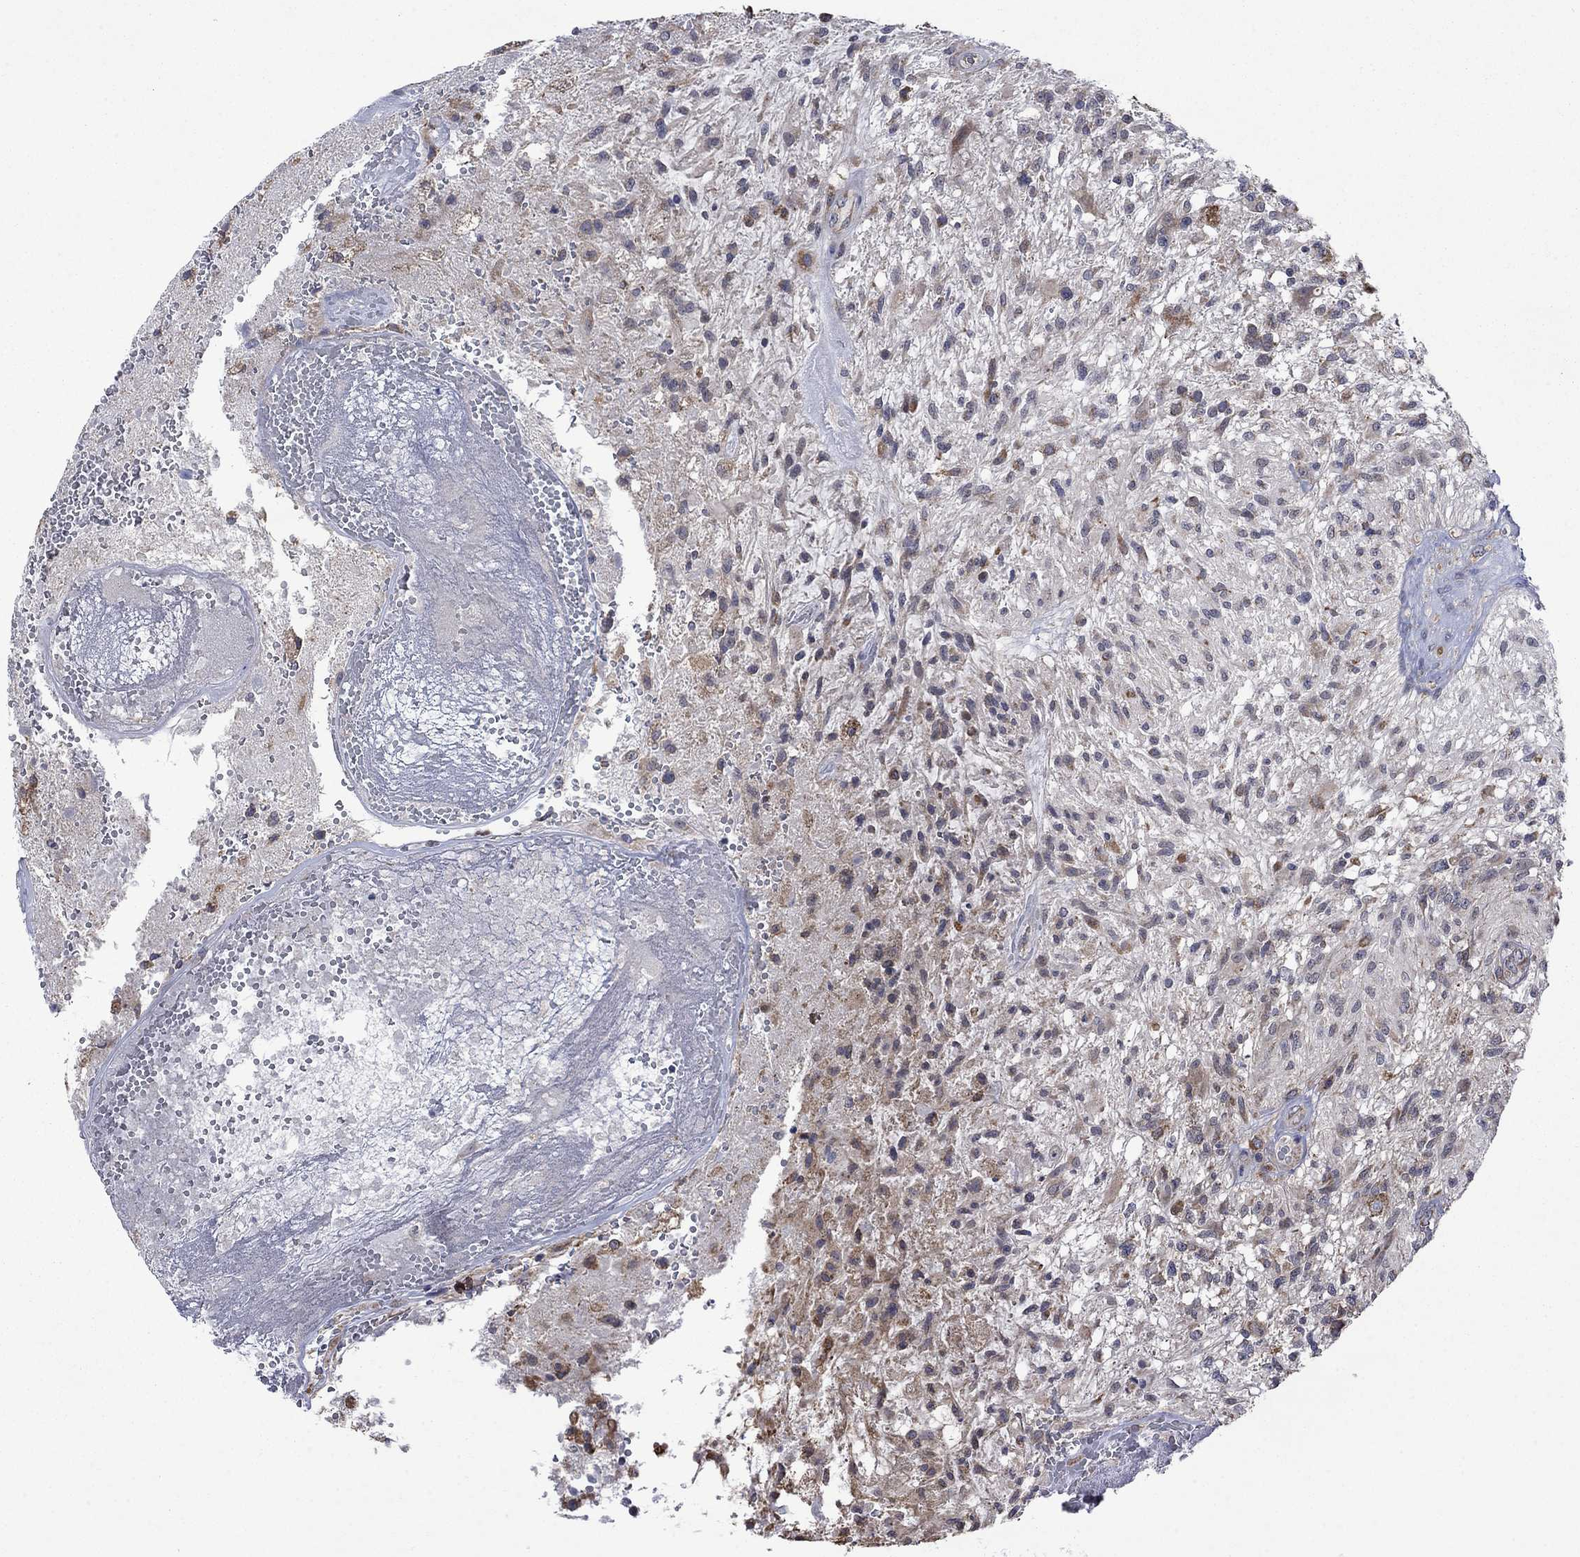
{"staining": {"intensity": "moderate", "quantity": "<25%", "location": "cytoplasmic/membranous"}, "tissue": "glioma", "cell_type": "Tumor cells", "image_type": "cancer", "snomed": [{"axis": "morphology", "description": "Glioma, malignant, High grade"}, {"axis": "topography", "description": "Brain"}], "caption": "Immunohistochemical staining of glioma shows moderate cytoplasmic/membranous protein staining in about <25% of tumor cells. (Stains: DAB (3,3'-diaminobenzidine) in brown, nuclei in blue, Microscopy: brightfield microscopy at high magnification).", "gene": "FURIN", "patient": {"sex": "male", "age": 56}}